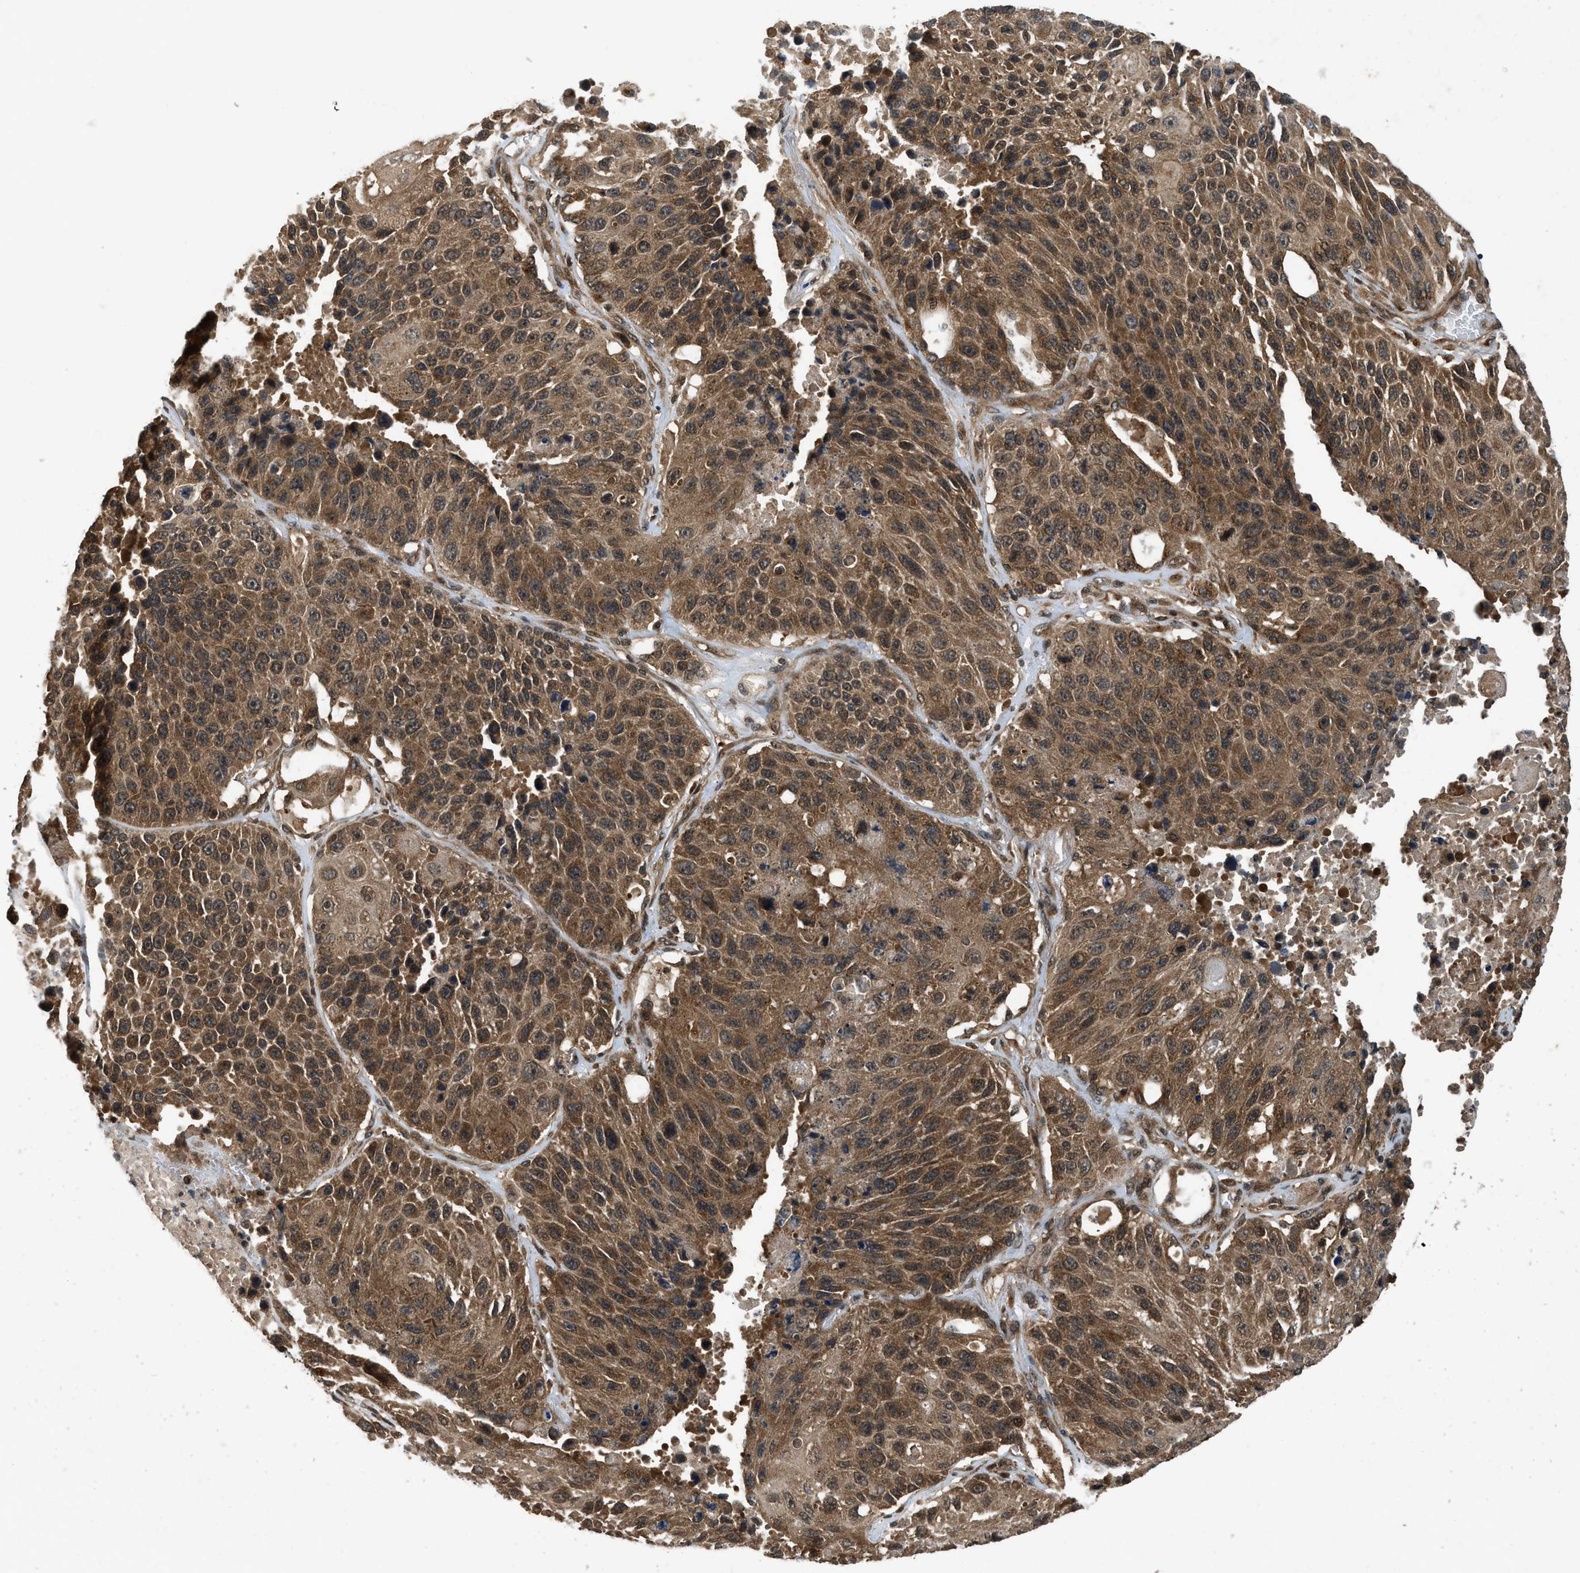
{"staining": {"intensity": "moderate", "quantity": ">75%", "location": "cytoplasmic/membranous"}, "tissue": "lung cancer", "cell_type": "Tumor cells", "image_type": "cancer", "snomed": [{"axis": "morphology", "description": "Squamous cell carcinoma, NOS"}, {"axis": "topography", "description": "Lung"}], "caption": "The histopathology image demonstrates immunohistochemical staining of lung cancer (squamous cell carcinoma). There is moderate cytoplasmic/membranous positivity is seen in about >75% of tumor cells.", "gene": "RPS6KB1", "patient": {"sex": "male", "age": 61}}